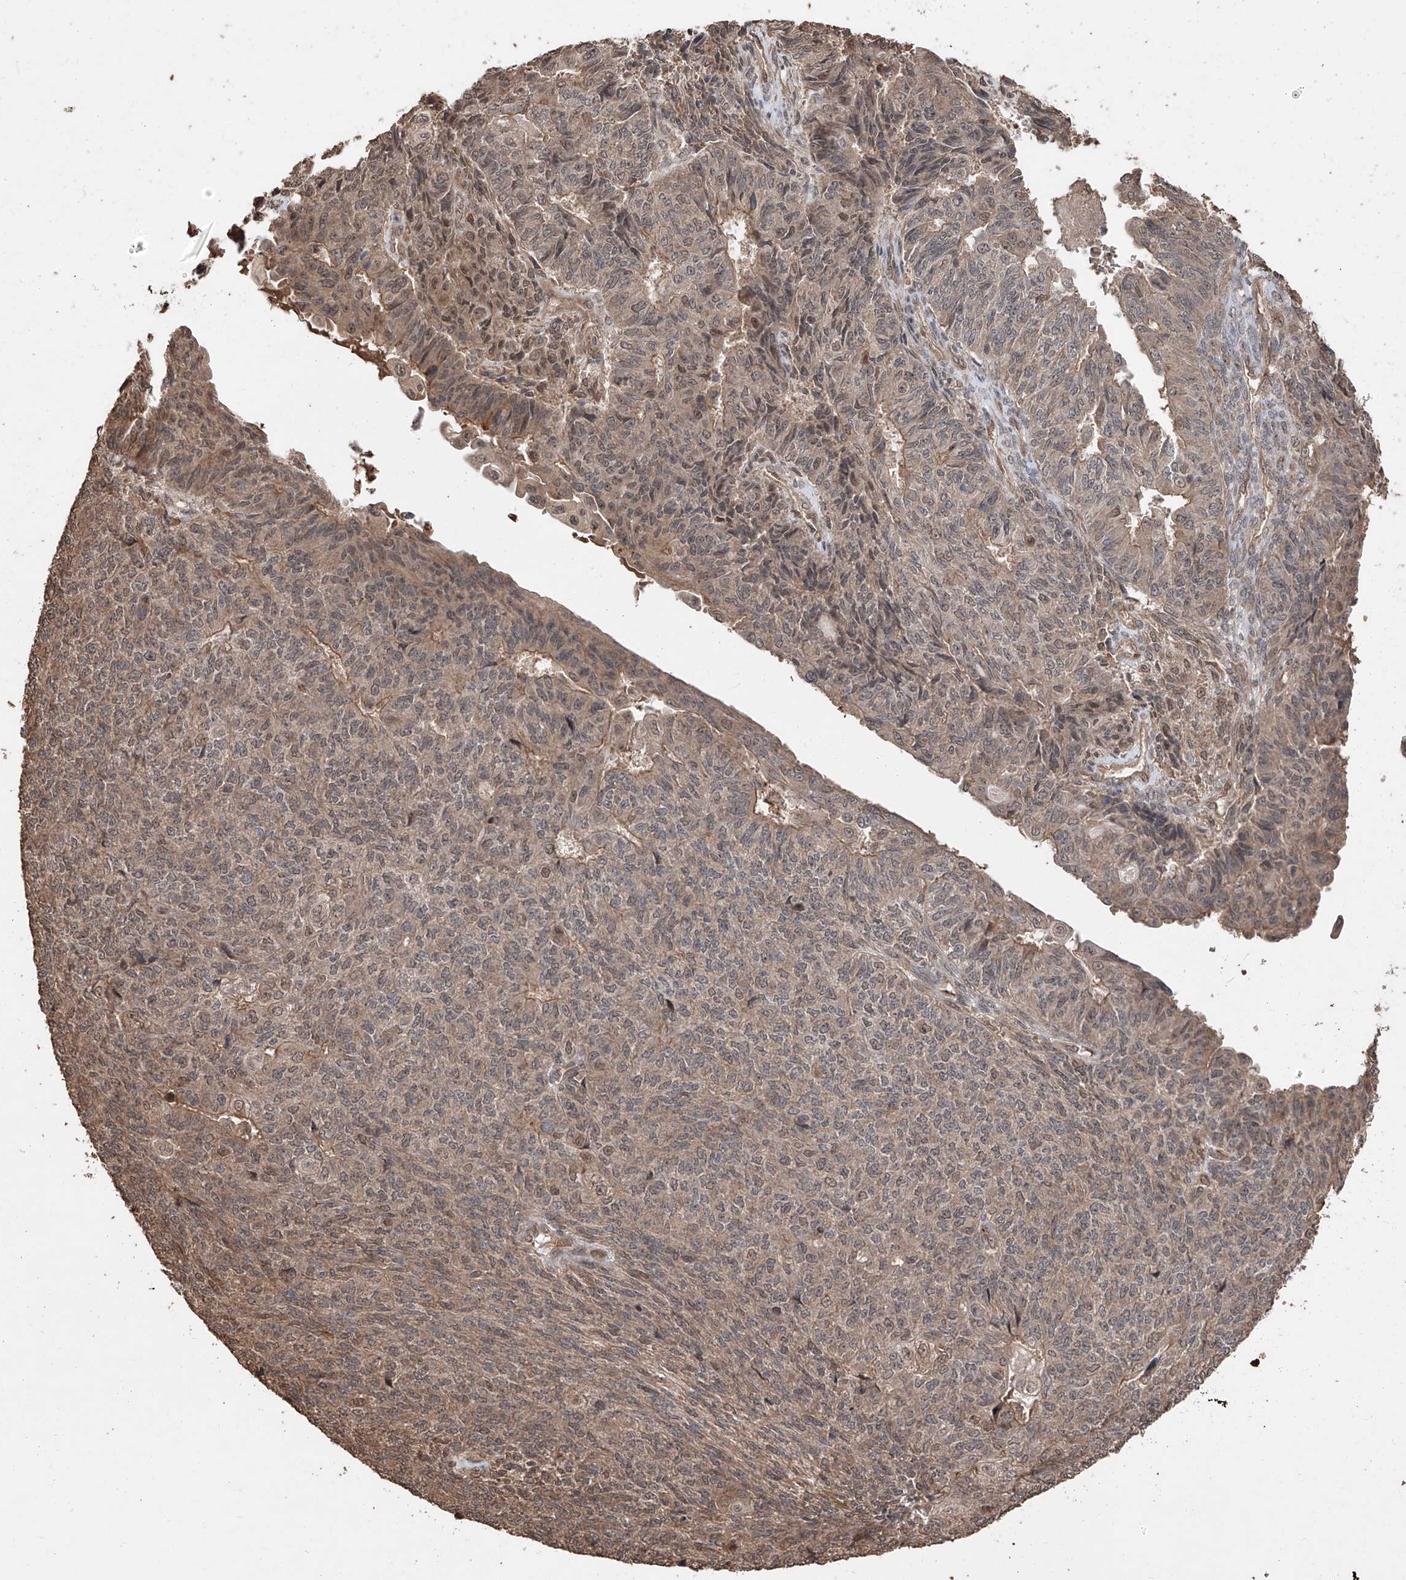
{"staining": {"intensity": "weak", "quantity": ">75%", "location": "cytoplasmic/membranous"}, "tissue": "endometrial cancer", "cell_type": "Tumor cells", "image_type": "cancer", "snomed": [{"axis": "morphology", "description": "Adenocarcinoma, NOS"}, {"axis": "topography", "description": "Endometrium"}], "caption": "High-magnification brightfield microscopy of endometrial cancer stained with DAB (brown) and counterstained with hematoxylin (blue). tumor cells exhibit weak cytoplasmic/membranous expression is present in about>75% of cells.", "gene": "FAM135A", "patient": {"sex": "female", "age": 32}}